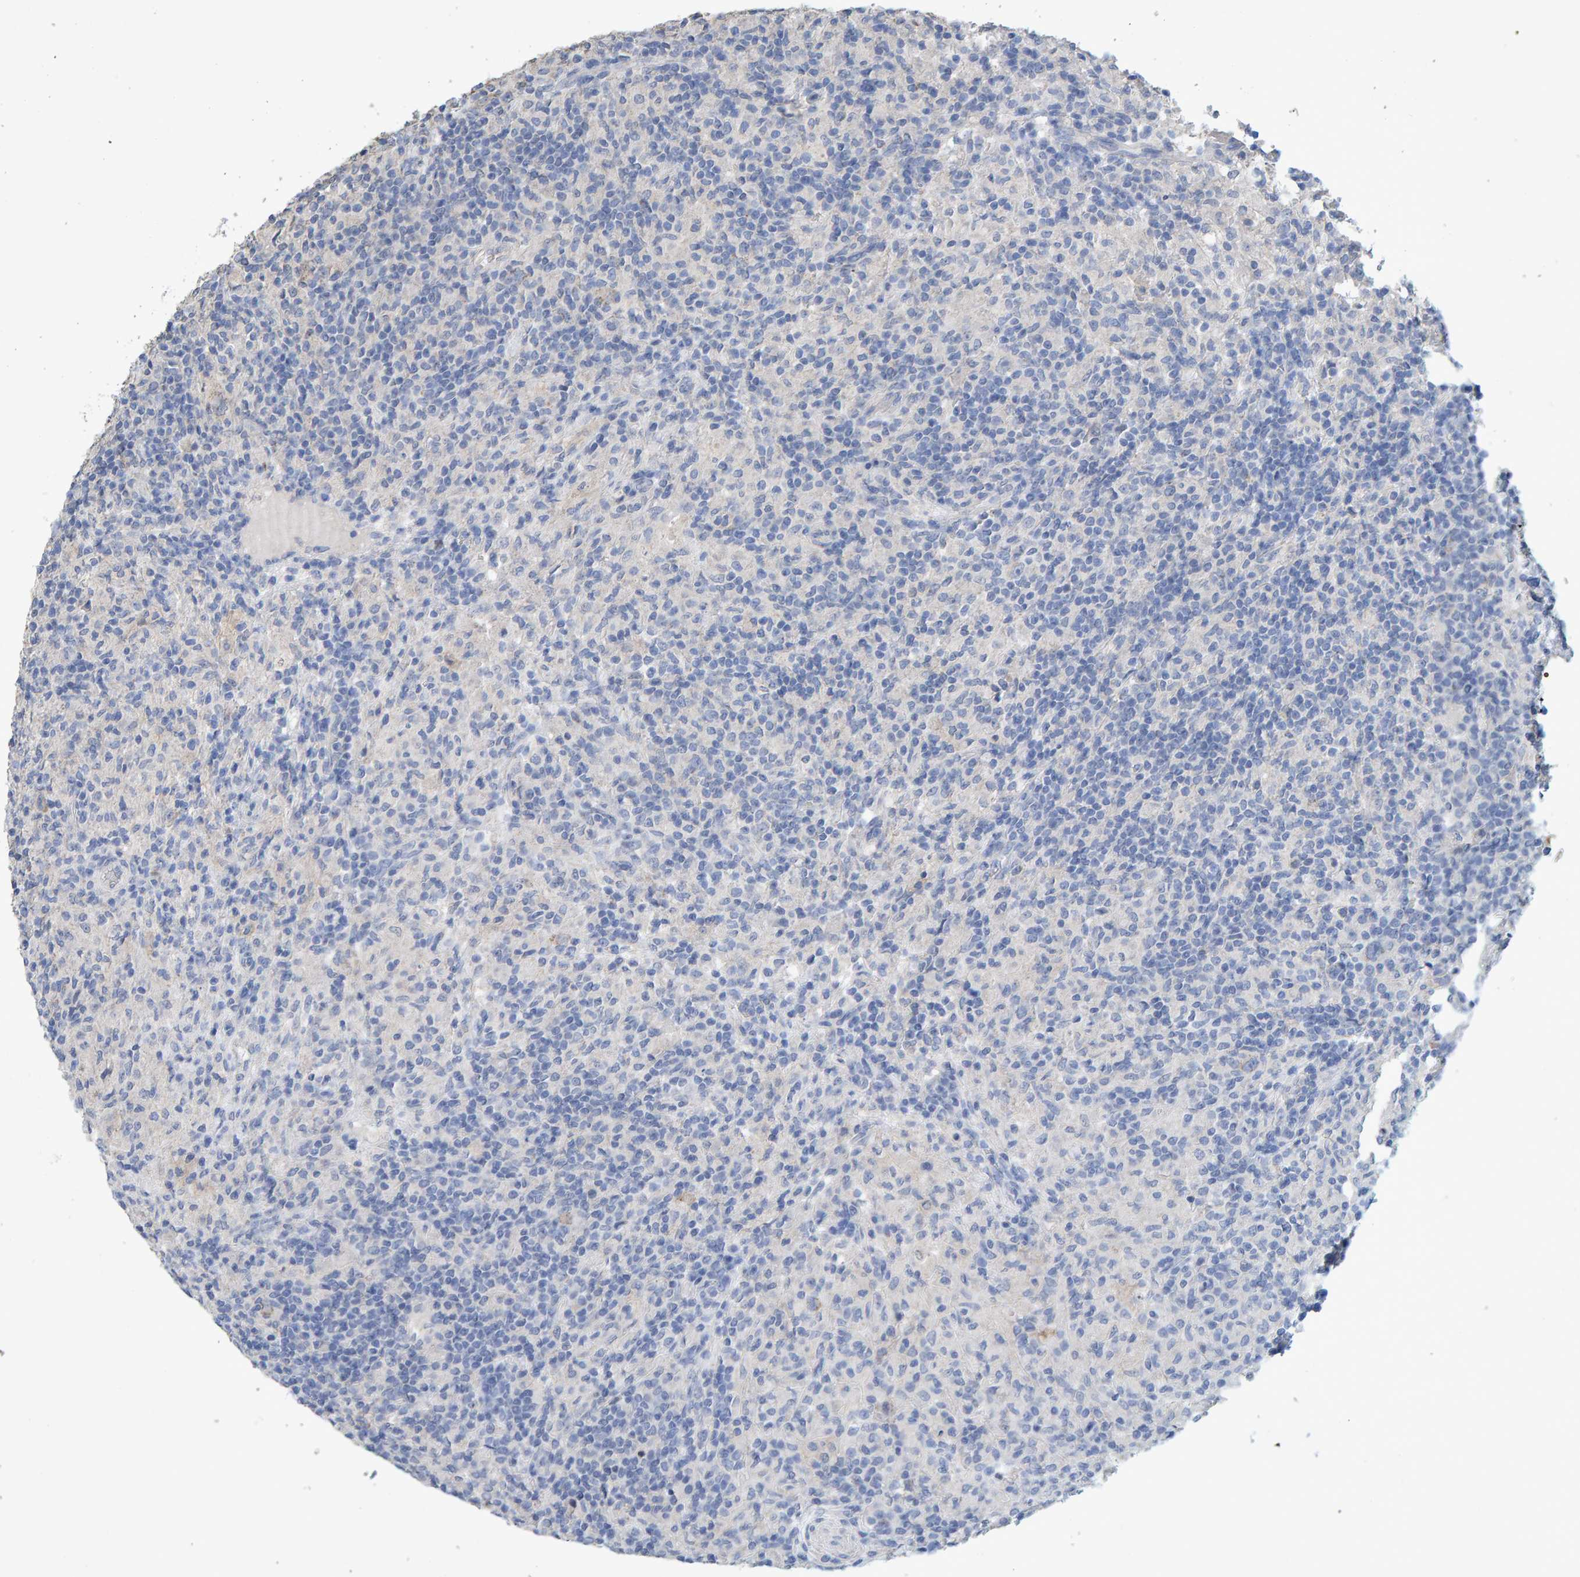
{"staining": {"intensity": "negative", "quantity": "none", "location": "none"}, "tissue": "lymphoma", "cell_type": "Tumor cells", "image_type": "cancer", "snomed": [{"axis": "morphology", "description": "Hodgkin's disease, NOS"}, {"axis": "topography", "description": "Lymph node"}], "caption": "Immunohistochemistry photomicrograph of neoplastic tissue: Hodgkin's disease stained with DAB (3,3'-diaminobenzidine) reveals no significant protein expression in tumor cells.", "gene": "CTH", "patient": {"sex": "male", "age": 70}}